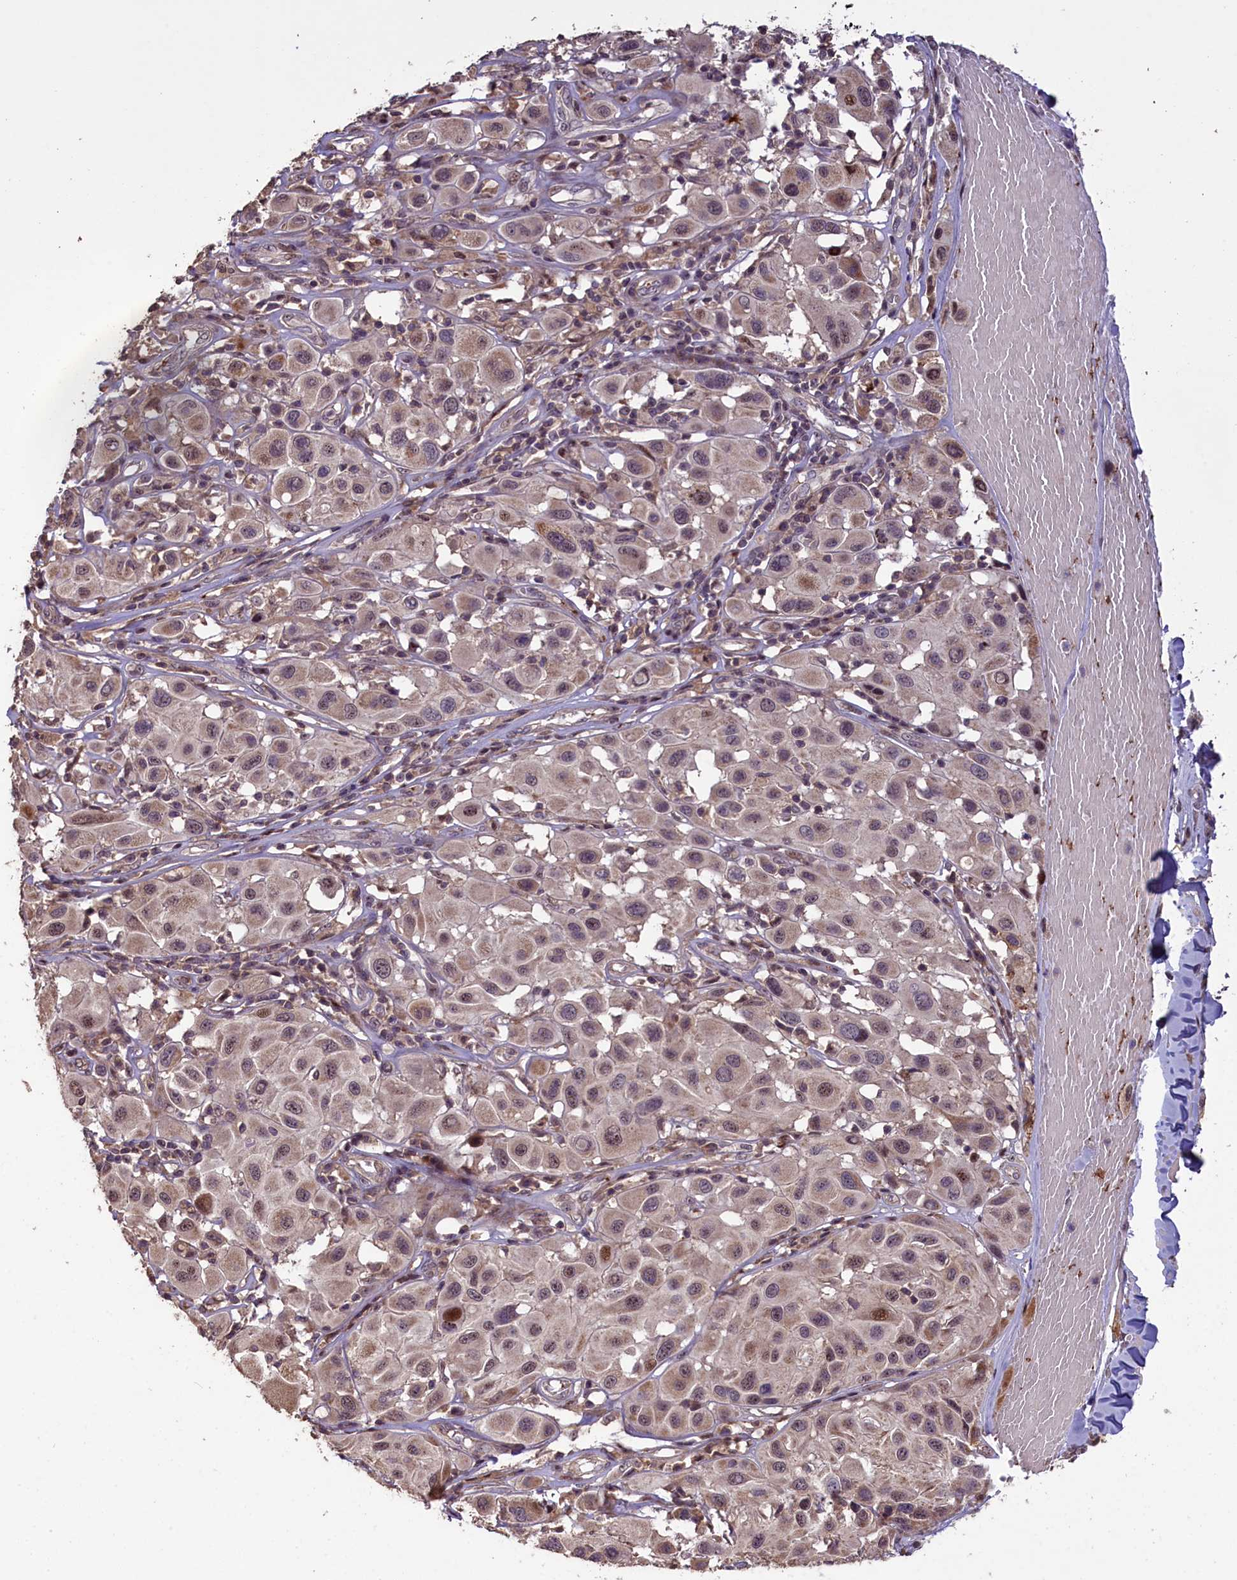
{"staining": {"intensity": "moderate", "quantity": "<25%", "location": "cytoplasmic/membranous,nuclear"}, "tissue": "melanoma", "cell_type": "Tumor cells", "image_type": "cancer", "snomed": [{"axis": "morphology", "description": "Malignant melanoma, Metastatic site"}, {"axis": "topography", "description": "Skin"}], "caption": "Approximately <25% of tumor cells in melanoma show moderate cytoplasmic/membranous and nuclear protein staining as visualized by brown immunohistochemical staining.", "gene": "FUZ", "patient": {"sex": "male", "age": 41}}